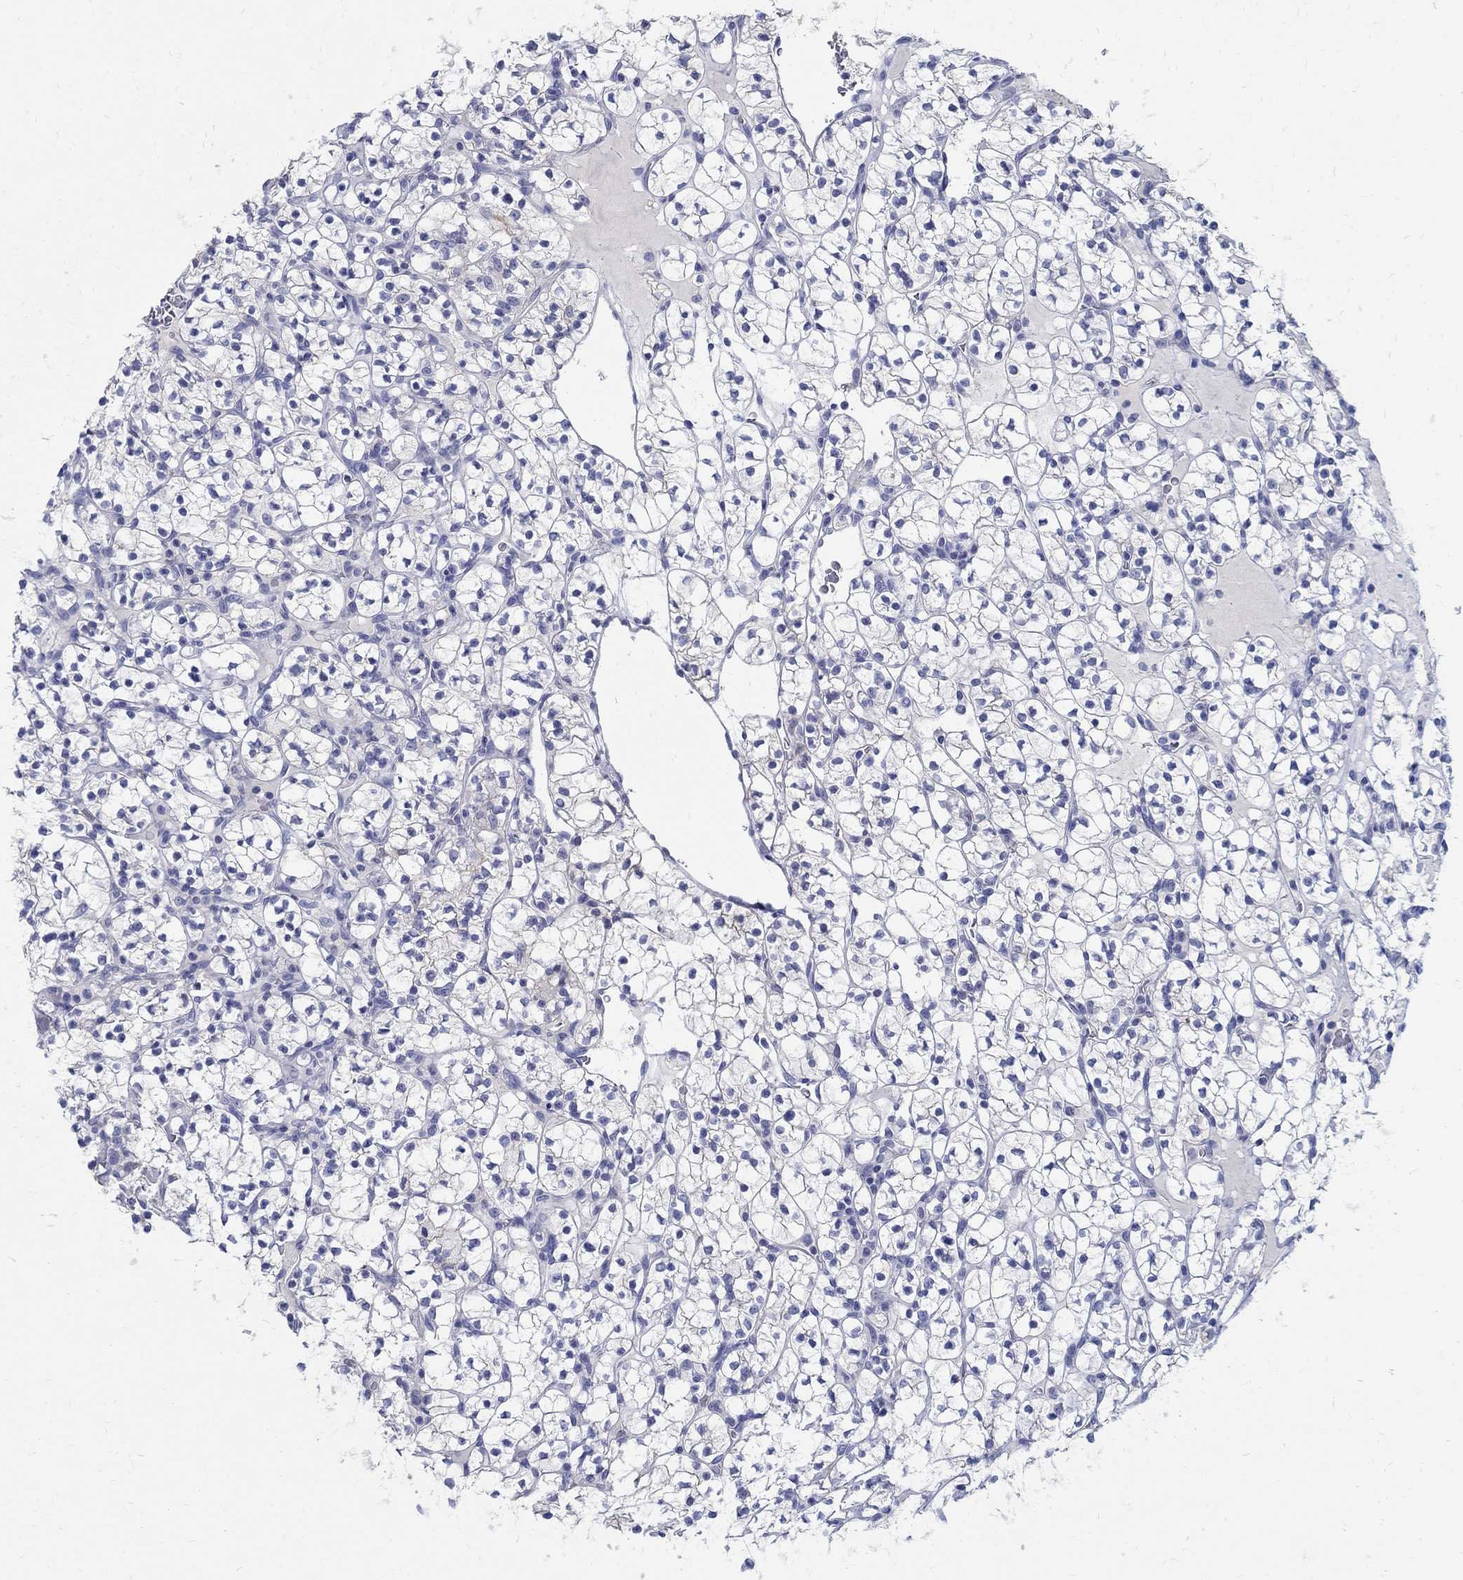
{"staining": {"intensity": "negative", "quantity": "none", "location": "none"}, "tissue": "renal cancer", "cell_type": "Tumor cells", "image_type": "cancer", "snomed": [{"axis": "morphology", "description": "Adenocarcinoma, NOS"}, {"axis": "topography", "description": "Kidney"}], "caption": "Photomicrograph shows no protein staining in tumor cells of adenocarcinoma (renal) tissue.", "gene": "SOX2", "patient": {"sex": "female", "age": 89}}